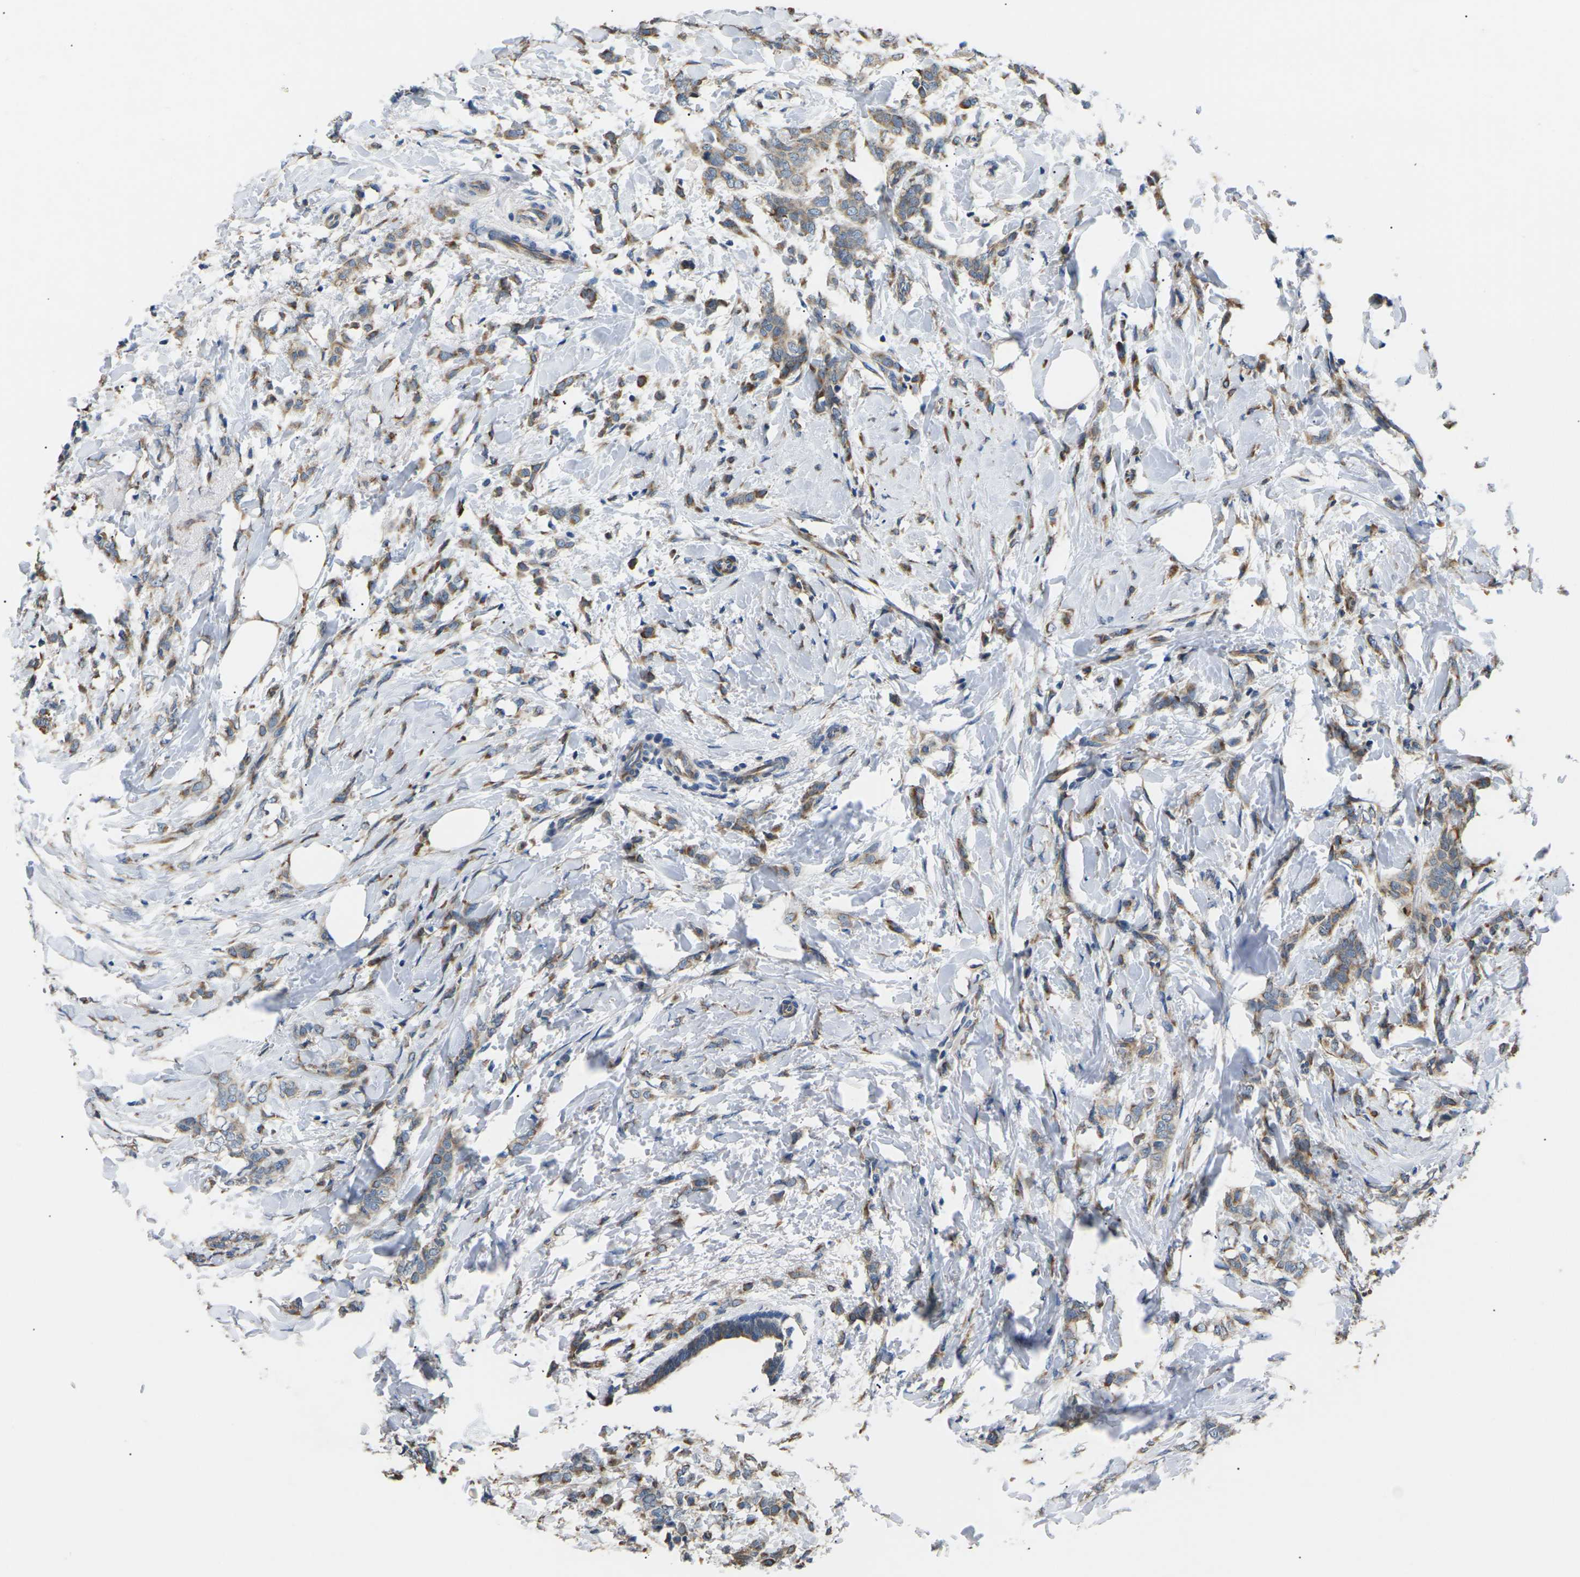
{"staining": {"intensity": "moderate", "quantity": ">75%", "location": "cytoplasmic/membranous"}, "tissue": "breast cancer", "cell_type": "Tumor cells", "image_type": "cancer", "snomed": [{"axis": "morphology", "description": "Lobular carcinoma, in situ"}, {"axis": "morphology", "description": "Lobular carcinoma"}, {"axis": "topography", "description": "Breast"}], "caption": "This photomicrograph shows immunohistochemistry (IHC) staining of human breast cancer (lobular carcinoma), with medium moderate cytoplasmic/membranous staining in about >75% of tumor cells.", "gene": "KLHDC8B", "patient": {"sex": "female", "age": 41}}